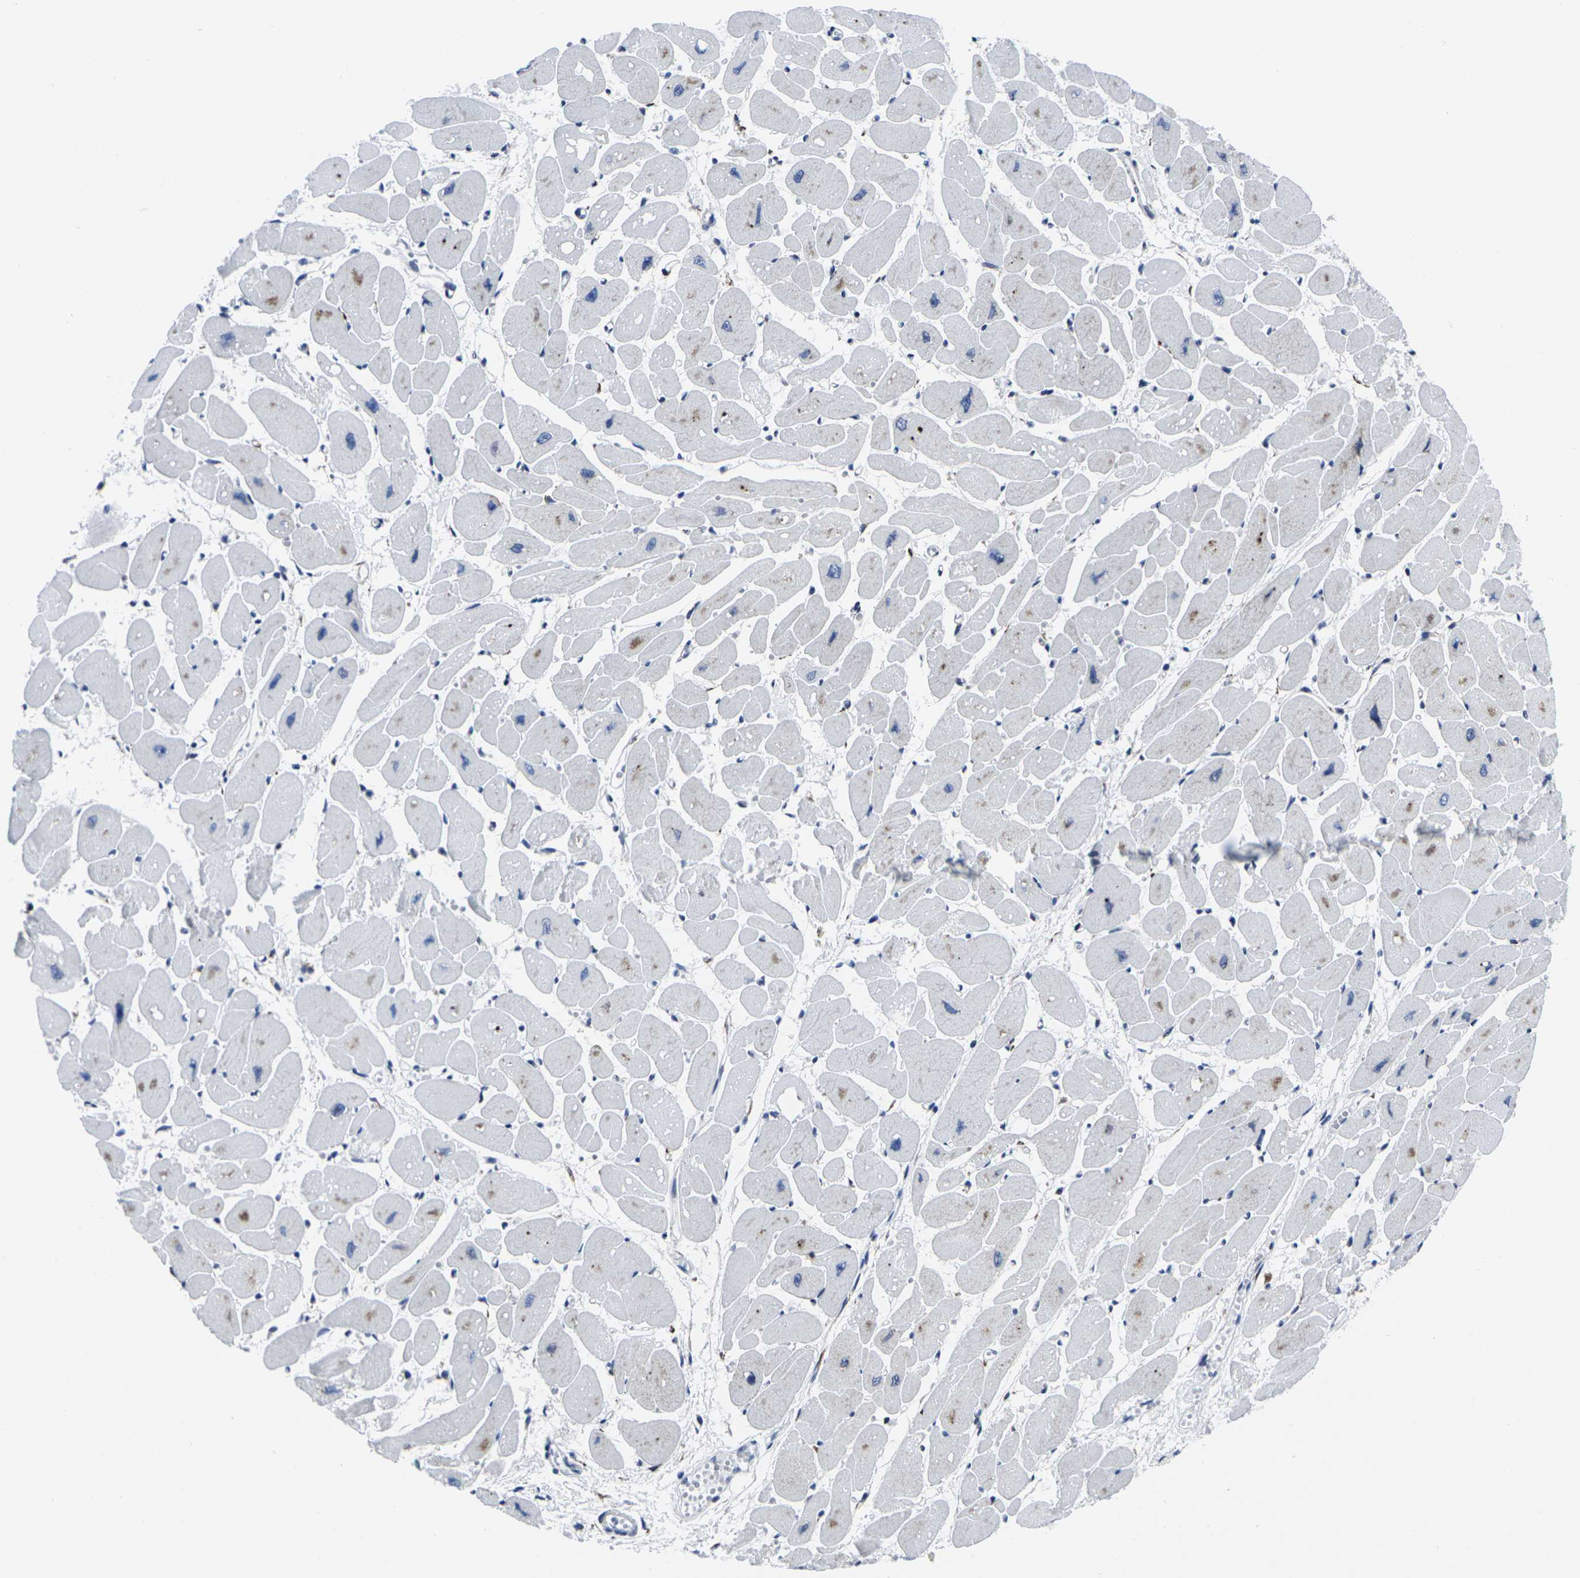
{"staining": {"intensity": "moderate", "quantity": "<25%", "location": "cytoplasmic/membranous"}, "tissue": "heart muscle", "cell_type": "Cardiomyocytes", "image_type": "normal", "snomed": [{"axis": "morphology", "description": "Normal tissue, NOS"}, {"axis": "topography", "description": "Heart"}], "caption": "DAB (3,3'-diaminobenzidine) immunohistochemical staining of normal heart muscle shows moderate cytoplasmic/membranous protein staining in approximately <25% of cardiomyocytes.", "gene": "RPN1", "patient": {"sex": "female", "age": 54}}